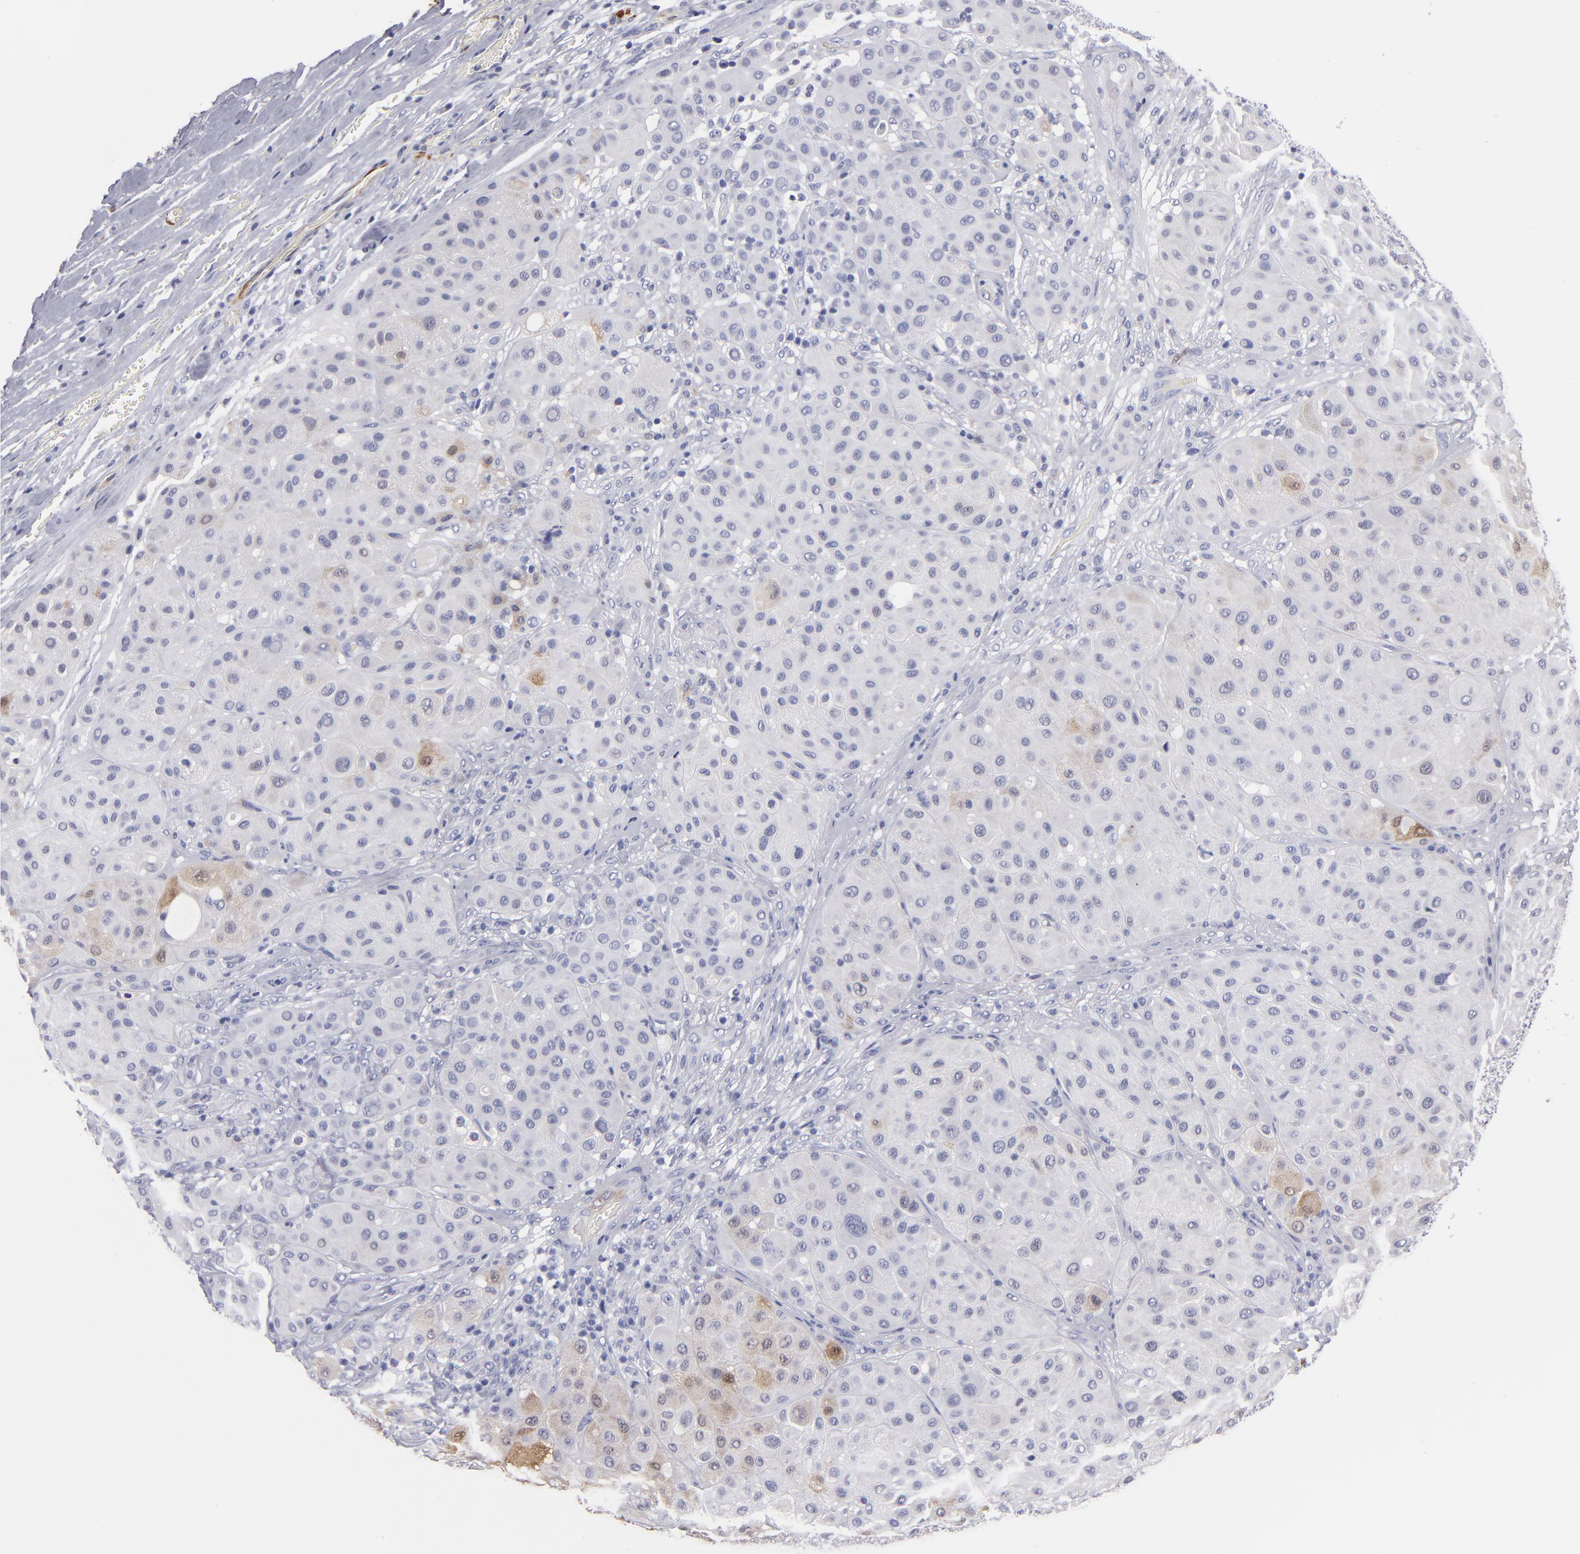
{"staining": {"intensity": "weak", "quantity": "<25%", "location": "cytoplasmic/membranous,nuclear"}, "tissue": "melanoma", "cell_type": "Tumor cells", "image_type": "cancer", "snomed": [{"axis": "morphology", "description": "Normal tissue, NOS"}, {"axis": "morphology", "description": "Malignant melanoma, Metastatic site"}, {"axis": "topography", "description": "Skin"}], "caption": "The histopathology image shows no significant staining in tumor cells of melanoma.", "gene": "FABP4", "patient": {"sex": "male", "age": 41}}